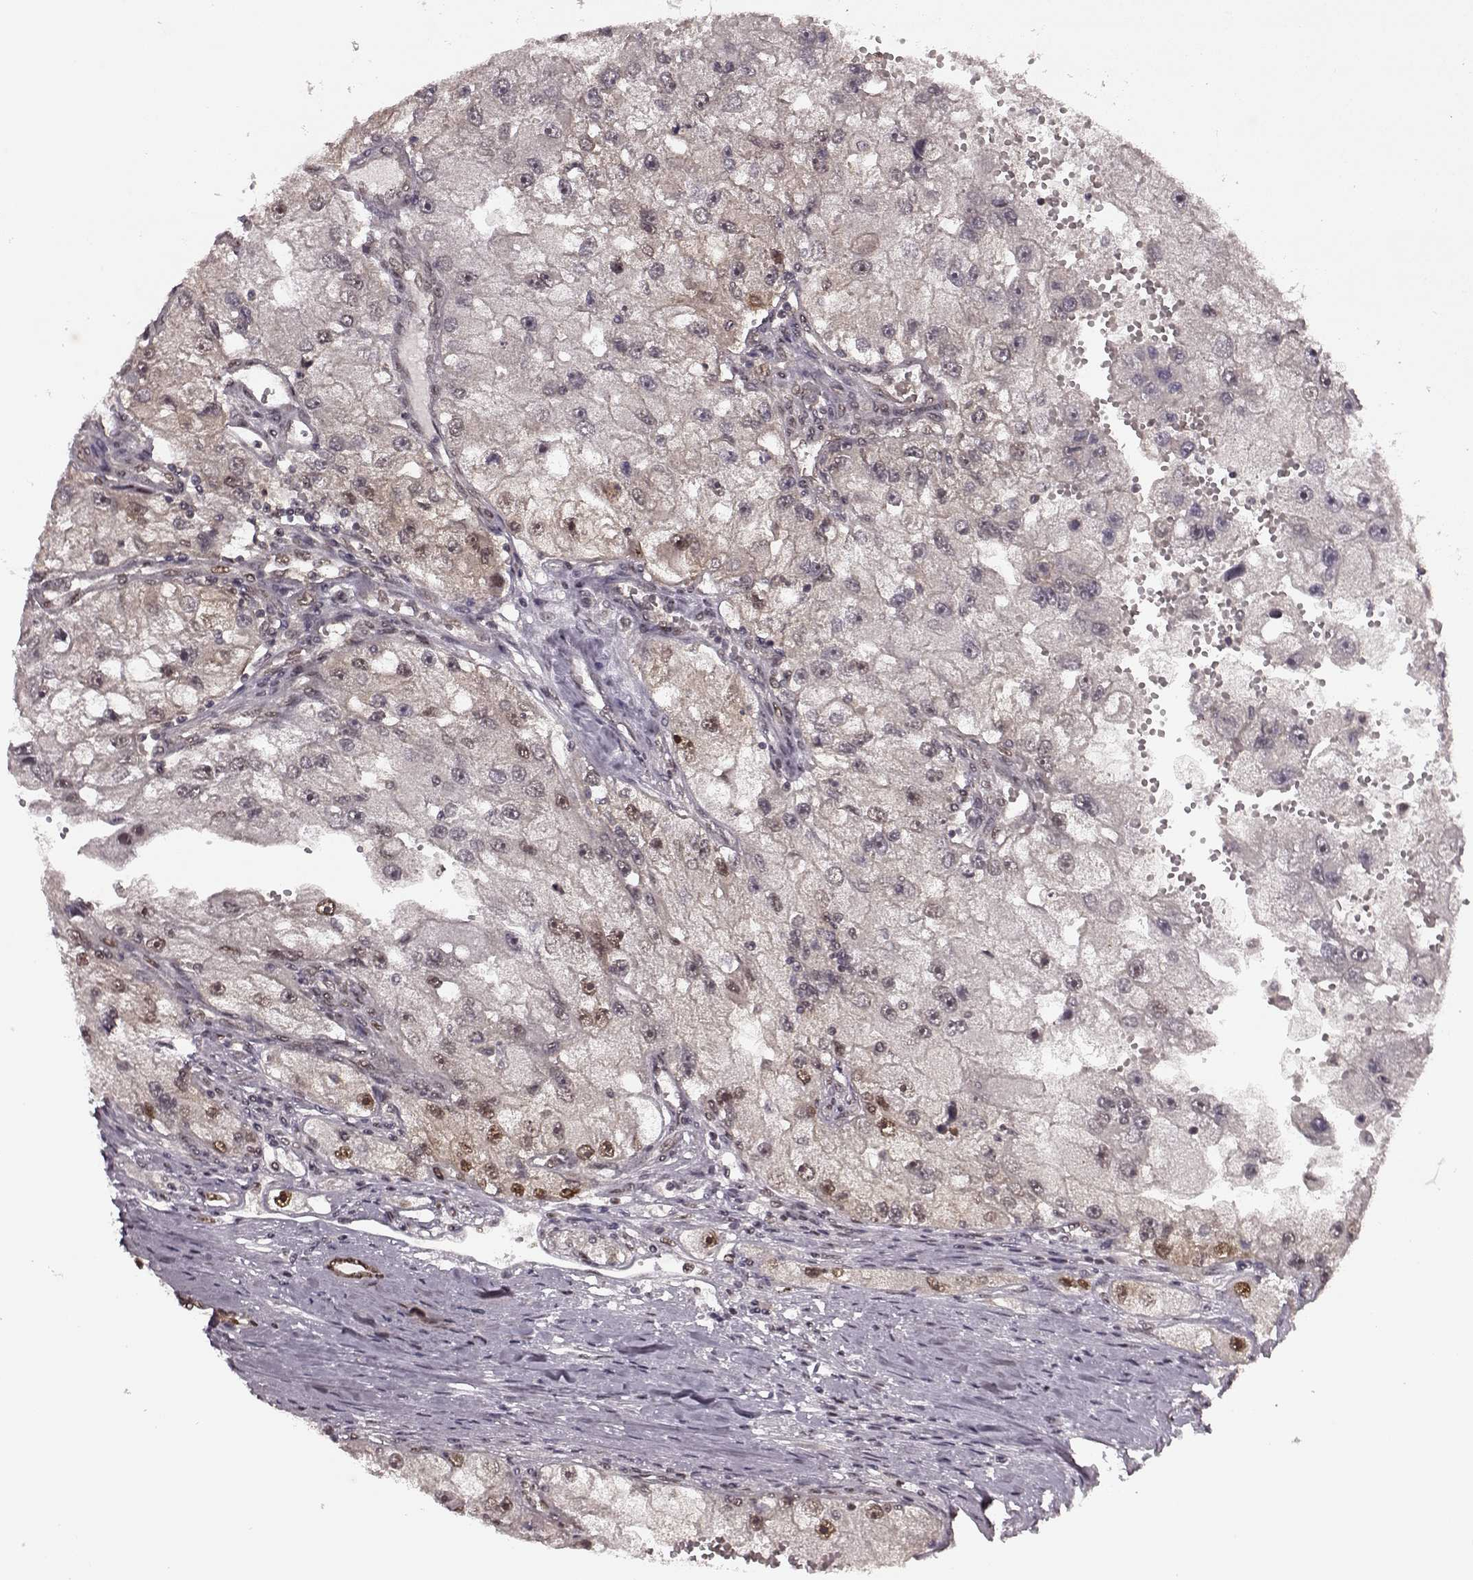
{"staining": {"intensity": "moderate", "quantity": "<25%", "location": "nuclear"}, "tissue": "renal cancer", "cell_type": "Tumor cells", "image_type": "cancer", "snomed": [{"axis": "morphology", "description": "Adenocarcinoma, NOS"}, {"axis": "topography", "description": "Kidney"}], "caption": "Human renal cancer (adenocarcinoma) stained with a protein marker demonstrates moderate staining in tumor cells.", "gene": "FTO", "patient": {"sex": "male", "age": 63}}